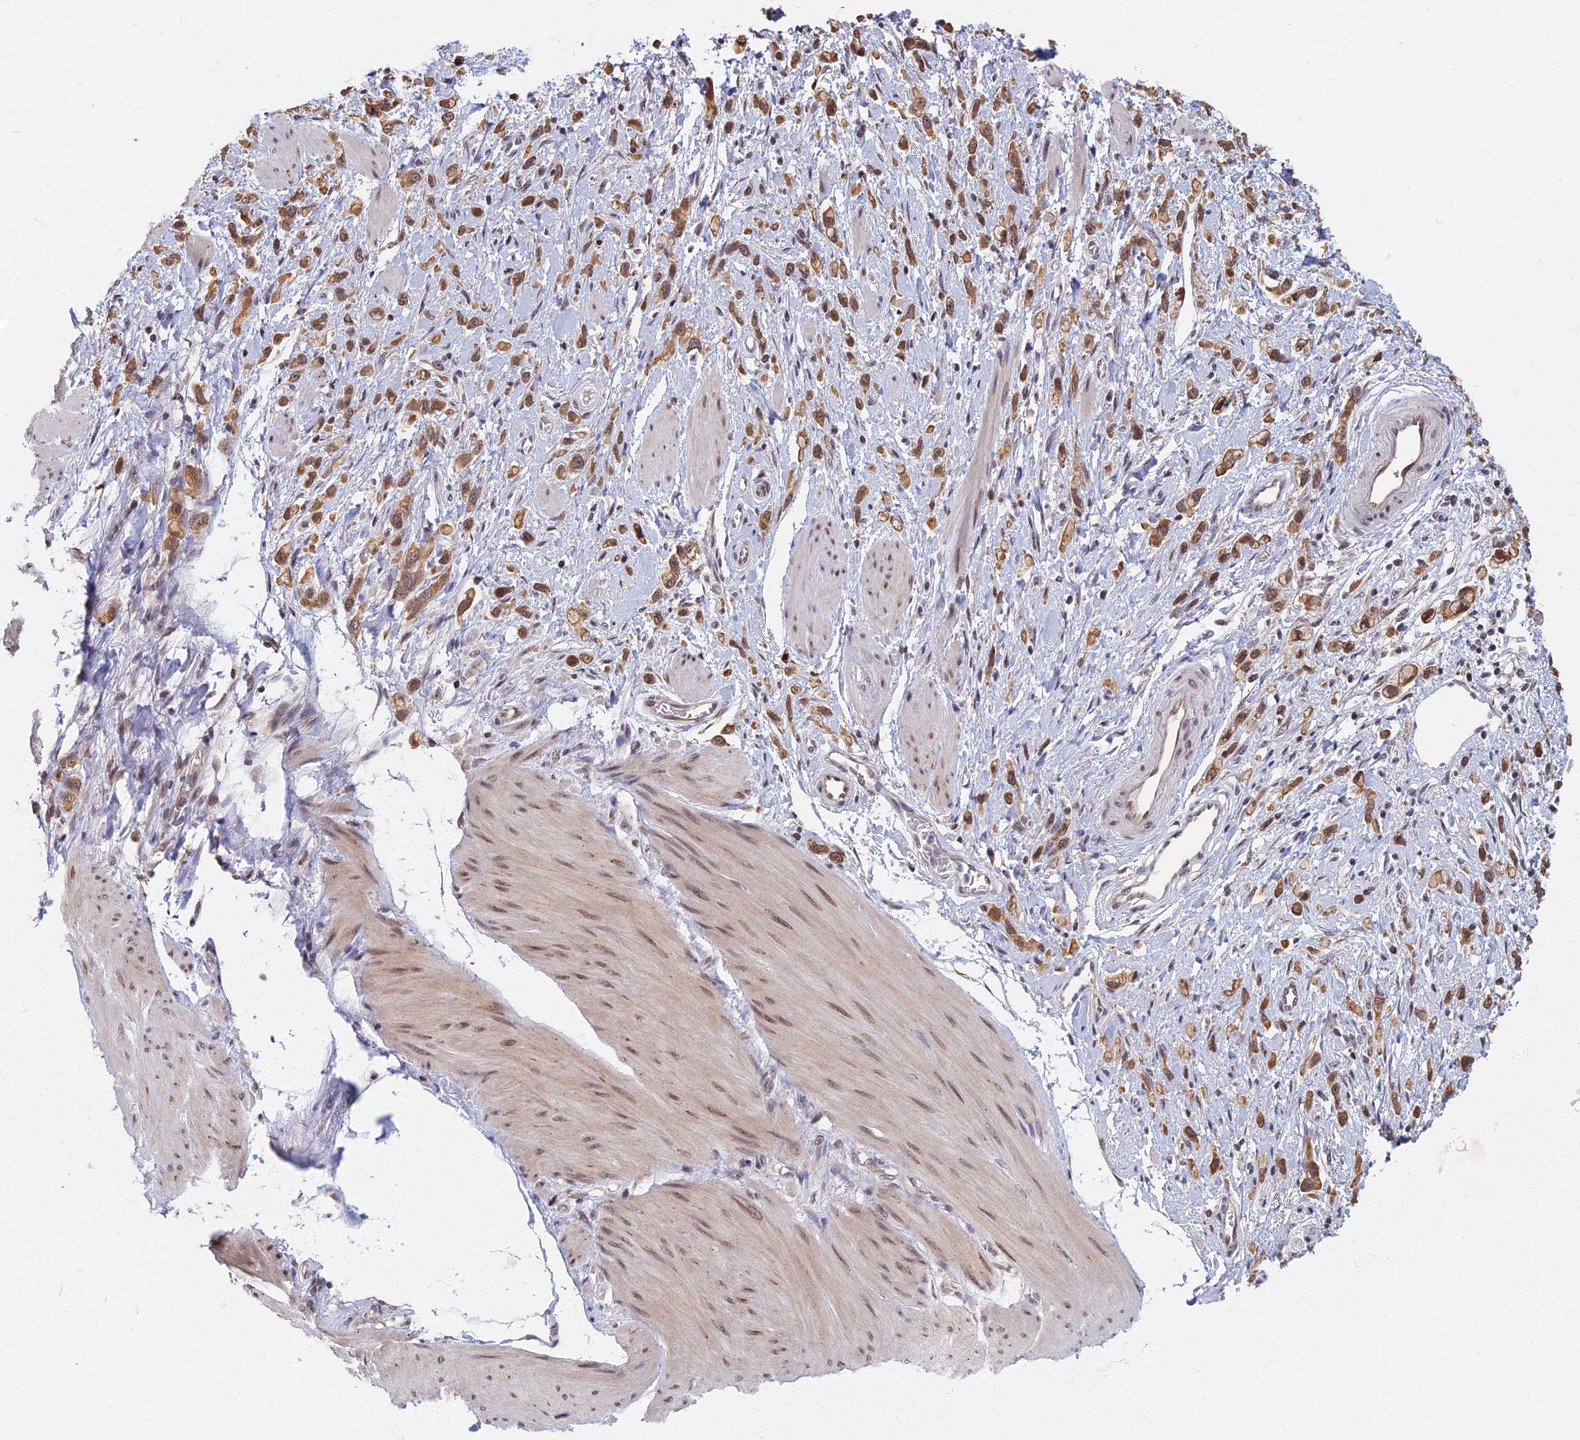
{"staining": {"intensity": "moderate", "quantity": ">75%", "location": "cytoplasmic/membranous,nuclear"}, "tissue": "stomach cancer", "cell_type": "Tumor cells", "image_type": "cancer", "snomed": [{"axis": "morphology", "description": "Adenocarcinoma, NOS"}, {"axis": "topography", "description": "Stomach"}], "caption": "The histopathology image reveals staining of stomach cancer, revealing moderate cytoplasmic/membranous and nuclear protein staining (brown color) within tumor cells.", "gene": "CCDC113", "patient": {"sex": "female", "age": 65}}